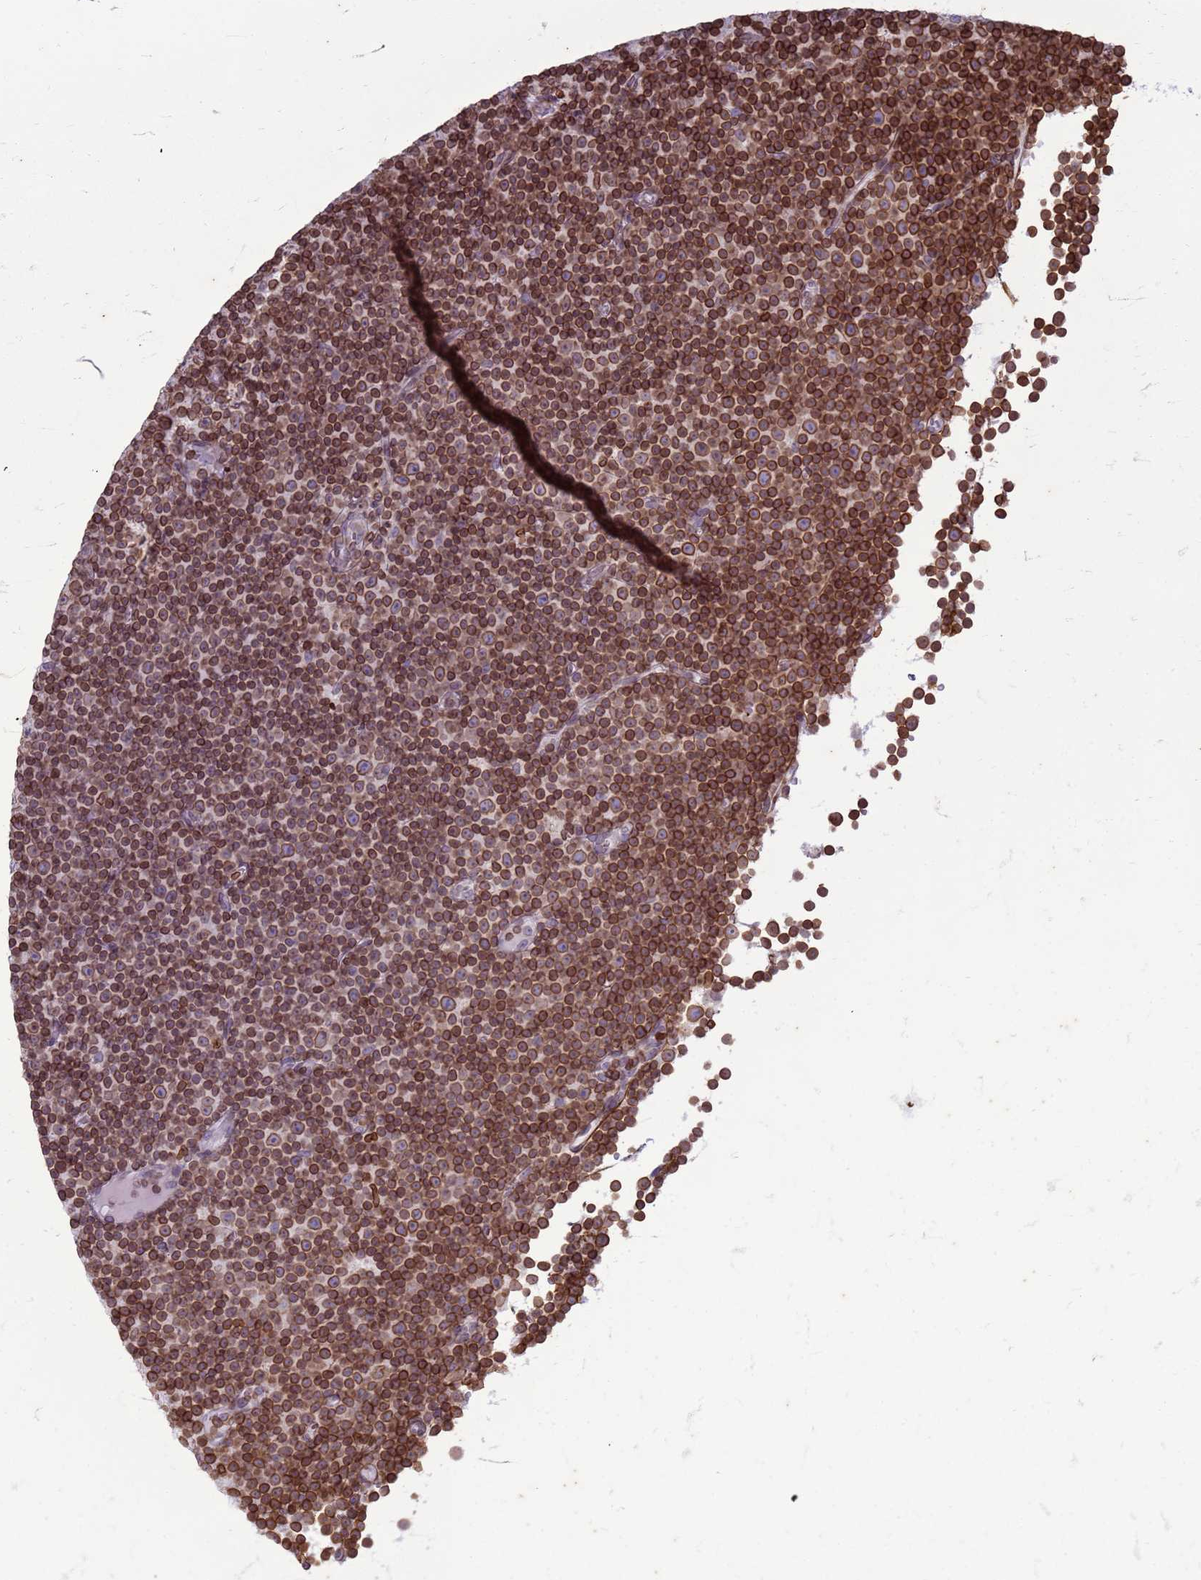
{"staining": {"intensity": "moderate", "quantity": ">75%", "location": "cytoplasmic/membranous,nuclear"}, "tissue": "lymphoma", "cell_type": "Tumor cells", "image_type": "cancer", "snomed": [{"axis": "morphology", "description": "Malignant lymphoma, non-Hodgkin's type, Low grade"}, {"axis": "topography", "description": "Lymph node"}], "caption": "Moderate cytoplasmic/membranous and nuclear staining is identified in about >75% of tumor cells in low-grade malignant lymphoma, non-Hodgkin's type.", "gene": "METTL25B", "patient": {"sex": "female", "age": 67}}